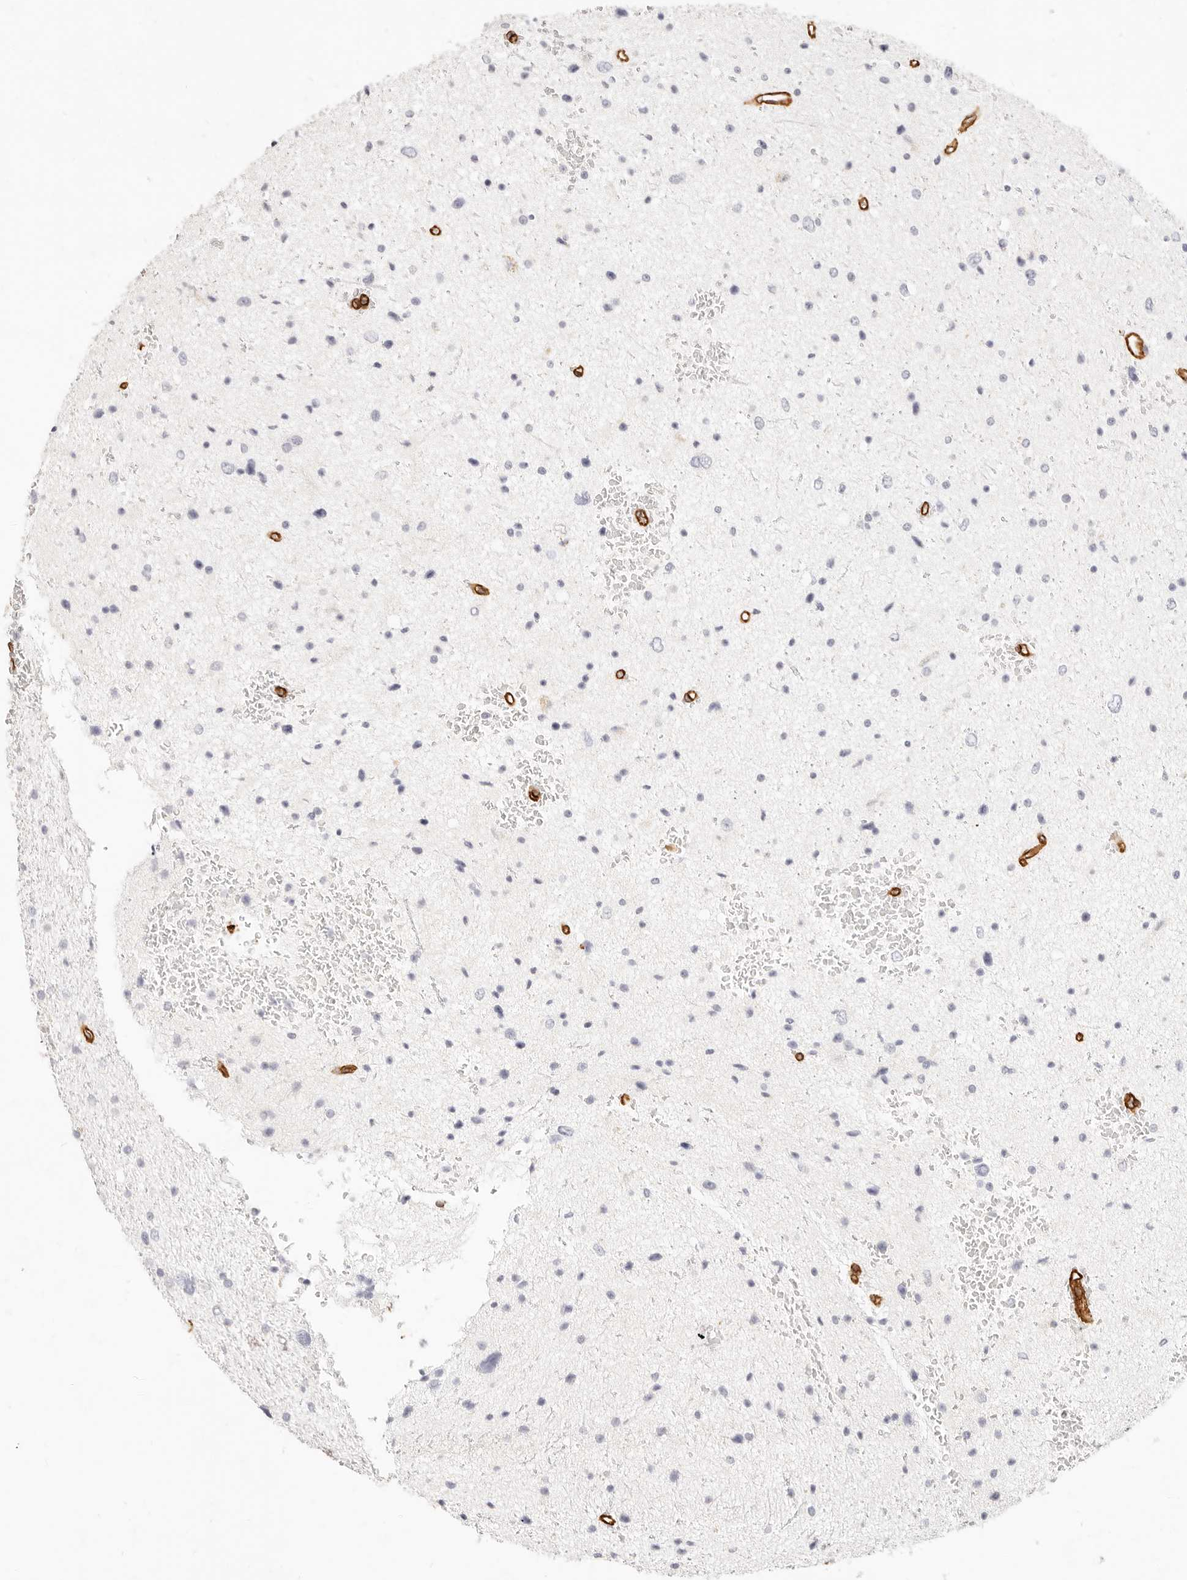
{"staining": {"intensity": "negative", "quantity": "none", "location": "none"}, "tissue": "glioma", "cell_type": "Tumor cells", "image_type": "cancer", "snomed": [{"axis": "morphology", "description": "Glioma, malignant, Low grade"}, {"axis": "topography", "description": "Cerebral cortex"}], "caption": "DAB immunohistochemical staining of glioma shows no significant staining in tumor cells.", "gene": "NUS1", "patient": {"sex": "female", "age": 39}}